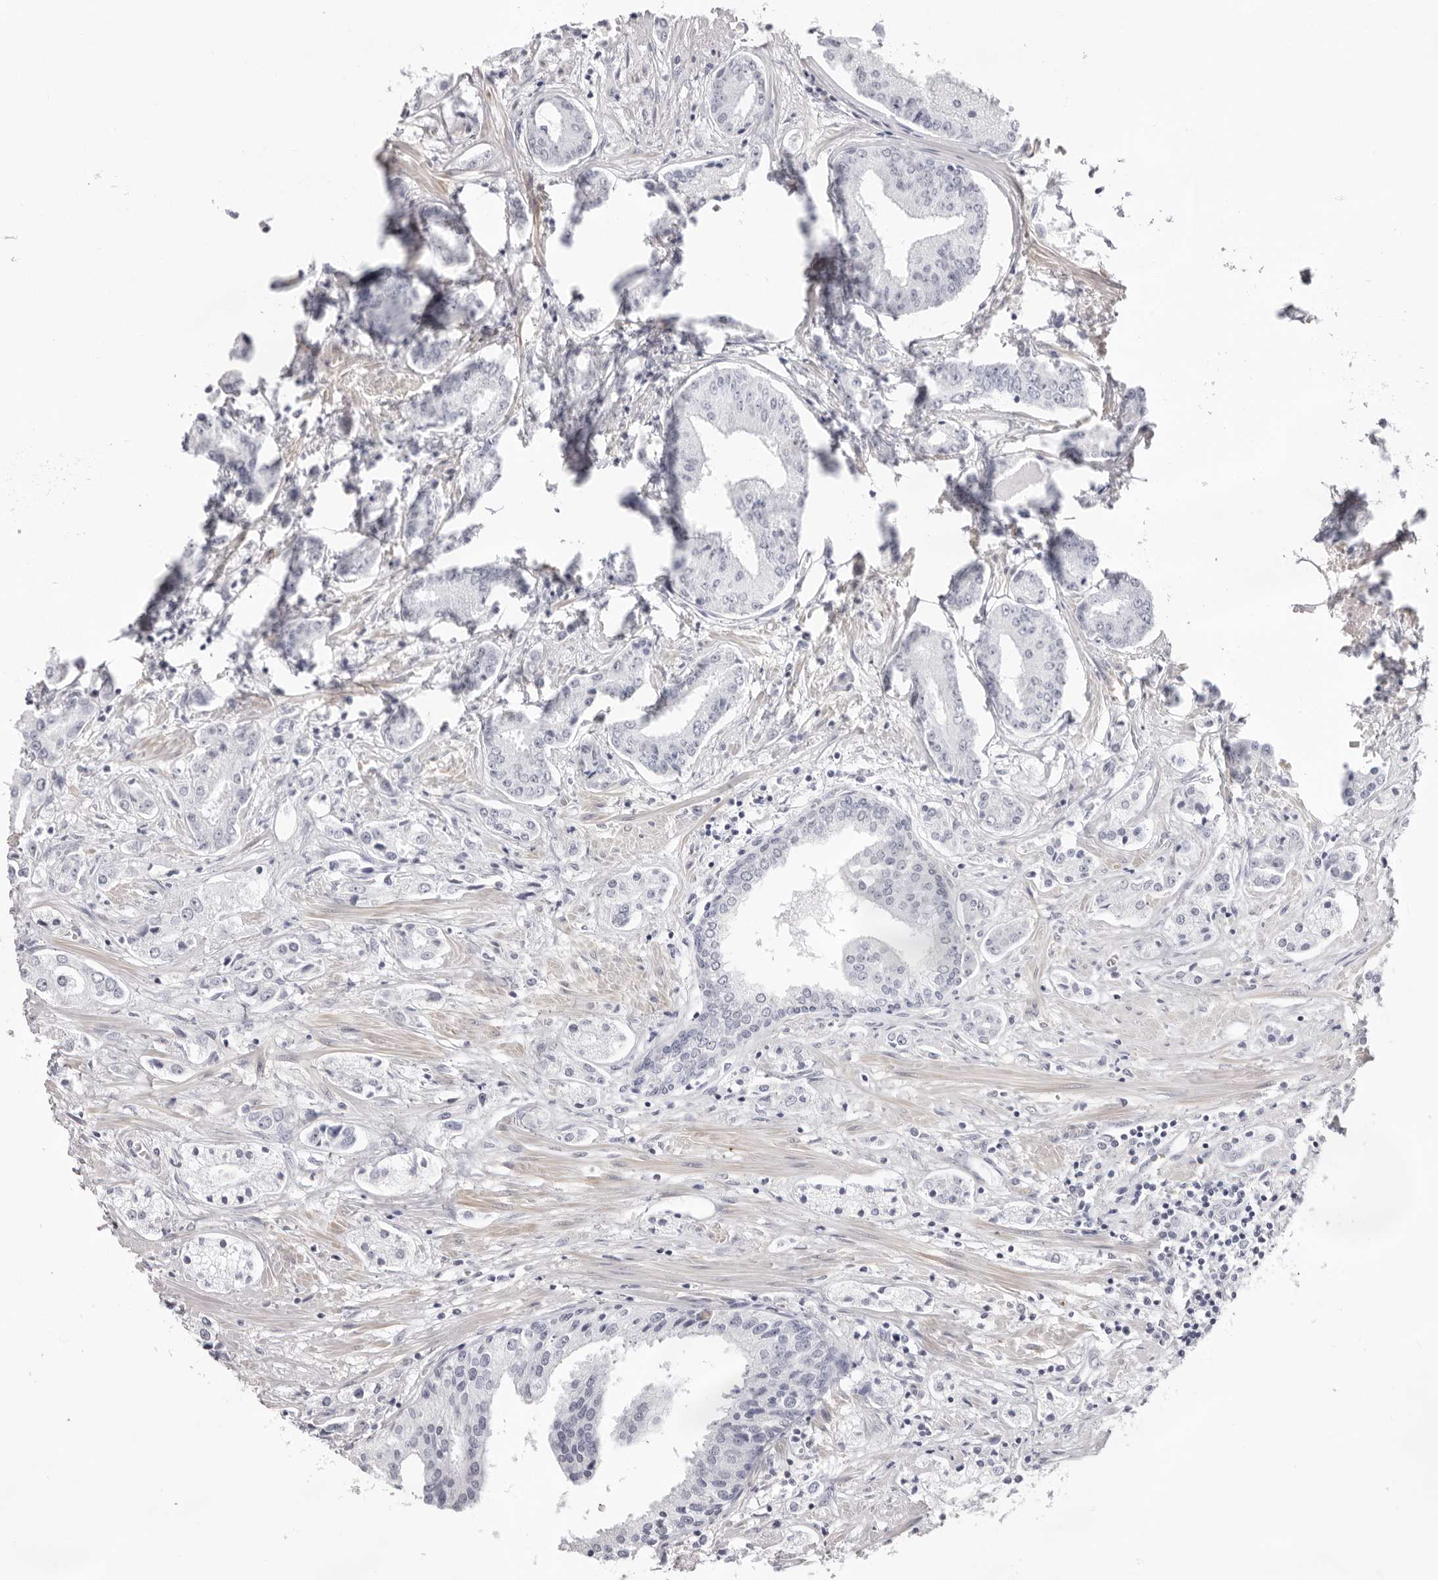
{"staining": {"intensity": "negative", "quantity": "none", "location": "none"}, "tissue": "prostate cancer", "cell_type": "Tumor cells", "image_type": "cancer", "snomed": [{"axis": "morphology", "description": "Adenocarcinoma, High grade"}, {"axis": "topography", "description": "Prostate"}], "caption": "This is a image of immunohistochemistry staining of high-grade adenocarcinoma (prostate), which shows no staining in tumor cells.", "gene": "INSL3", "patient": {"sex": "male", "age": 66}}